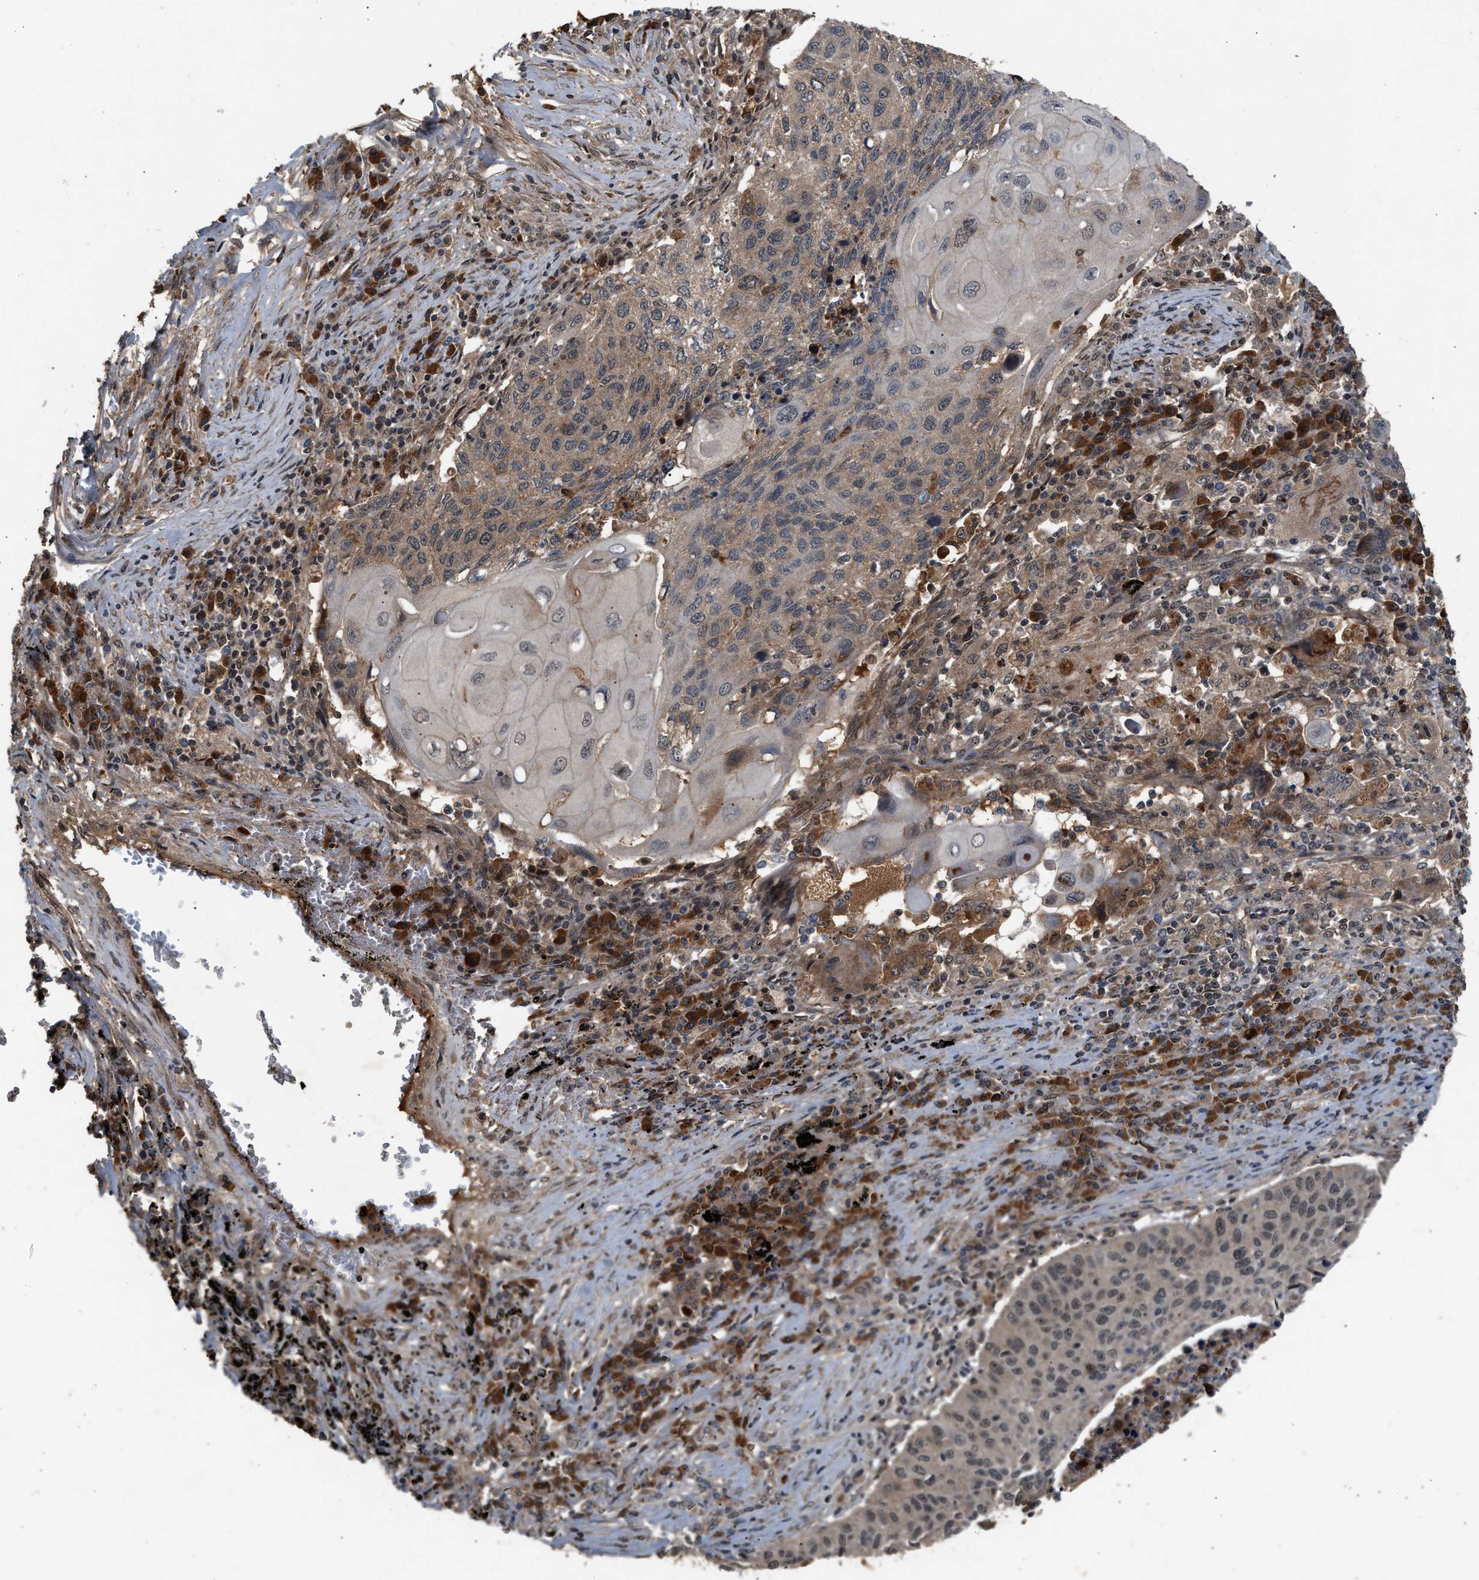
{"staining": {"intensity": "weak", "quantity": ">75%", "location": "cytoplasmic/membranous,nuclear"}, "tissue": "lung cancer", "cell_type": "Tumor cells", "image_type": "cancer", "snomed": [{"axis": "morphology", "description": "Squamous cell carcinoma, NOS"}, {"axis": "topography", "description": "Lung"}], "caption": "A brown stain labels weak cytoplasmic/membranous and nuclear positivity of a protein in lung squamous cell carcinoma tumor cells.", "gene": "RUSC2", "patient": {"sex": "female", "age": 63}}